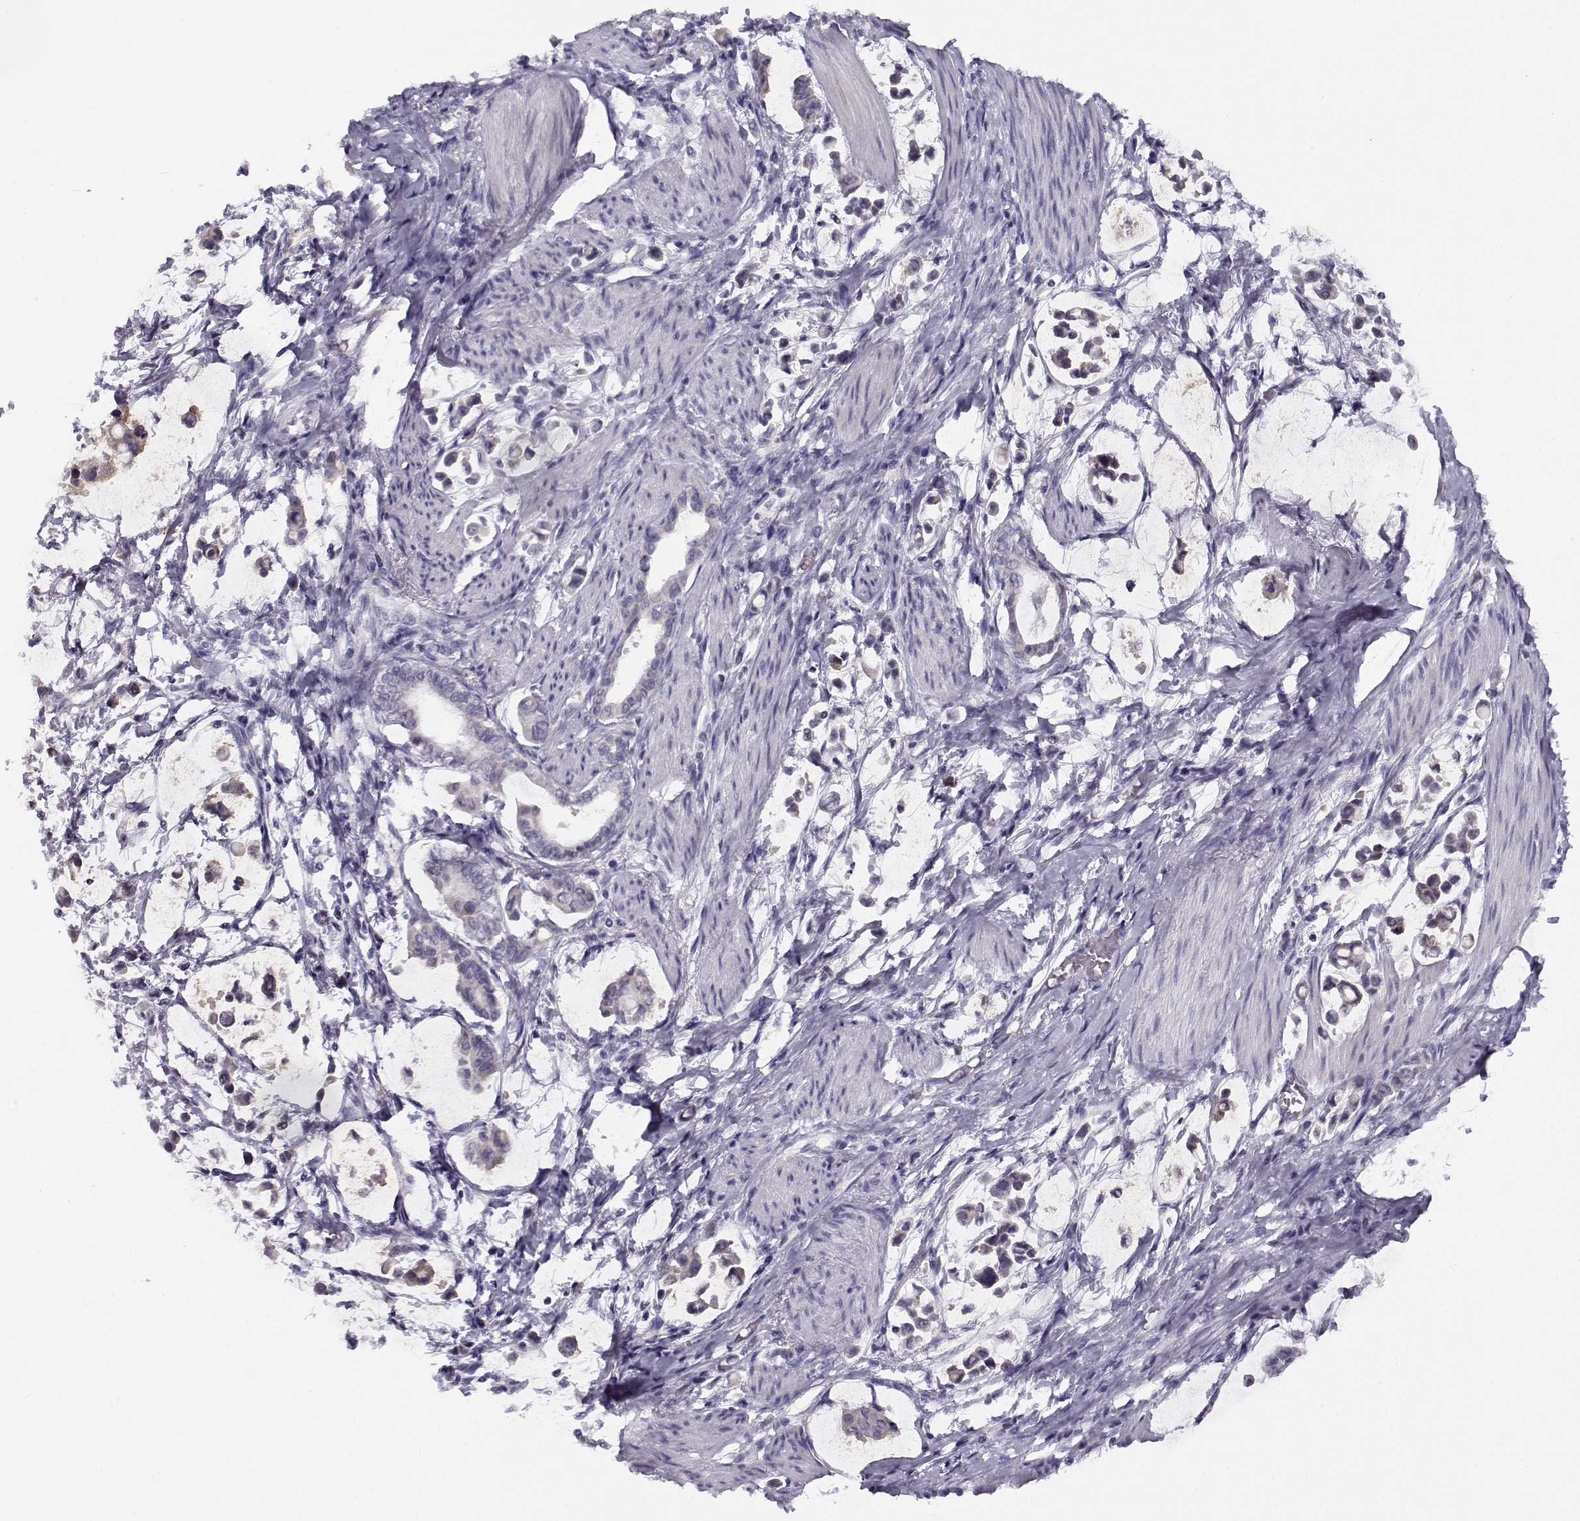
{"staining": {"intensity": "negative", "quantity": "none", "location": "none"}, "tissue": "stomach cancer", "cell_type": "Tumor cells", "image_type": "cancer", "snomed": [{"axis": "morphology", "description": "Adenocarcinoma, NOS"}, {"axis": "topography", "description": "Stomach"}], "caption": "Tumor cells are negative for protein expression in human stomach adenocarcinoma. Nuclei are stained in blue.", "gene": "DDX25", "patient": {"sex": "male", "age": 82}}